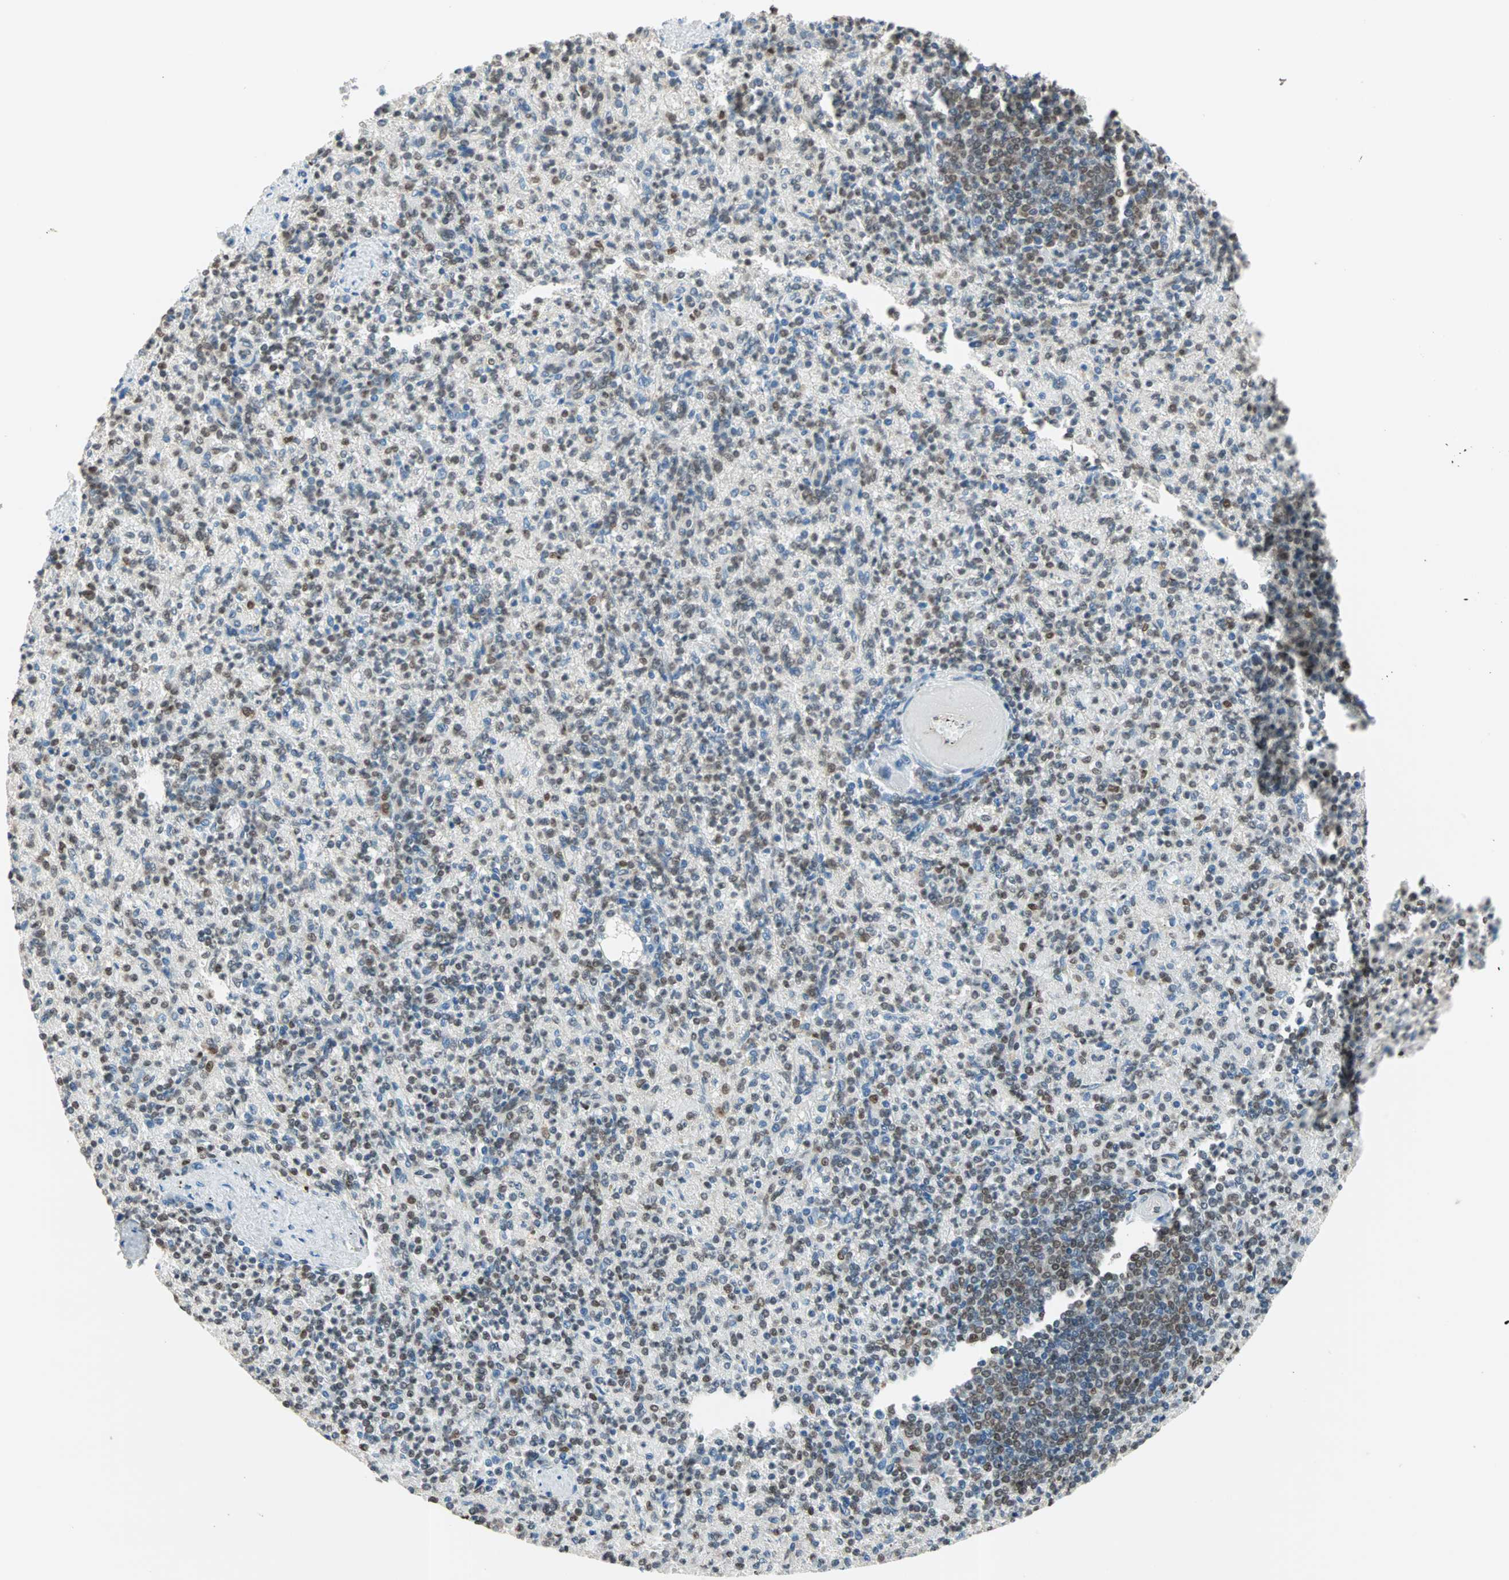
{"staining": {"intensity": "weak", "quantity": "25%-75%", "location": "nuclear"}, "tissue": "spleen", "cell_type": "Cells in red pulp", "image_type": "normal", "snomed": [{"axis": "morphology", "description": "Normal tissue, NOS"}, {"axis": "topography", "description": "Spleen"}], "caption": "Protein analysis of benign spleen displays weak nuclear expression in approximately 25%-75% of cells in red pulp.", "gene": "DAZAP1", "patient": {"sex": "female", "age": 74}}